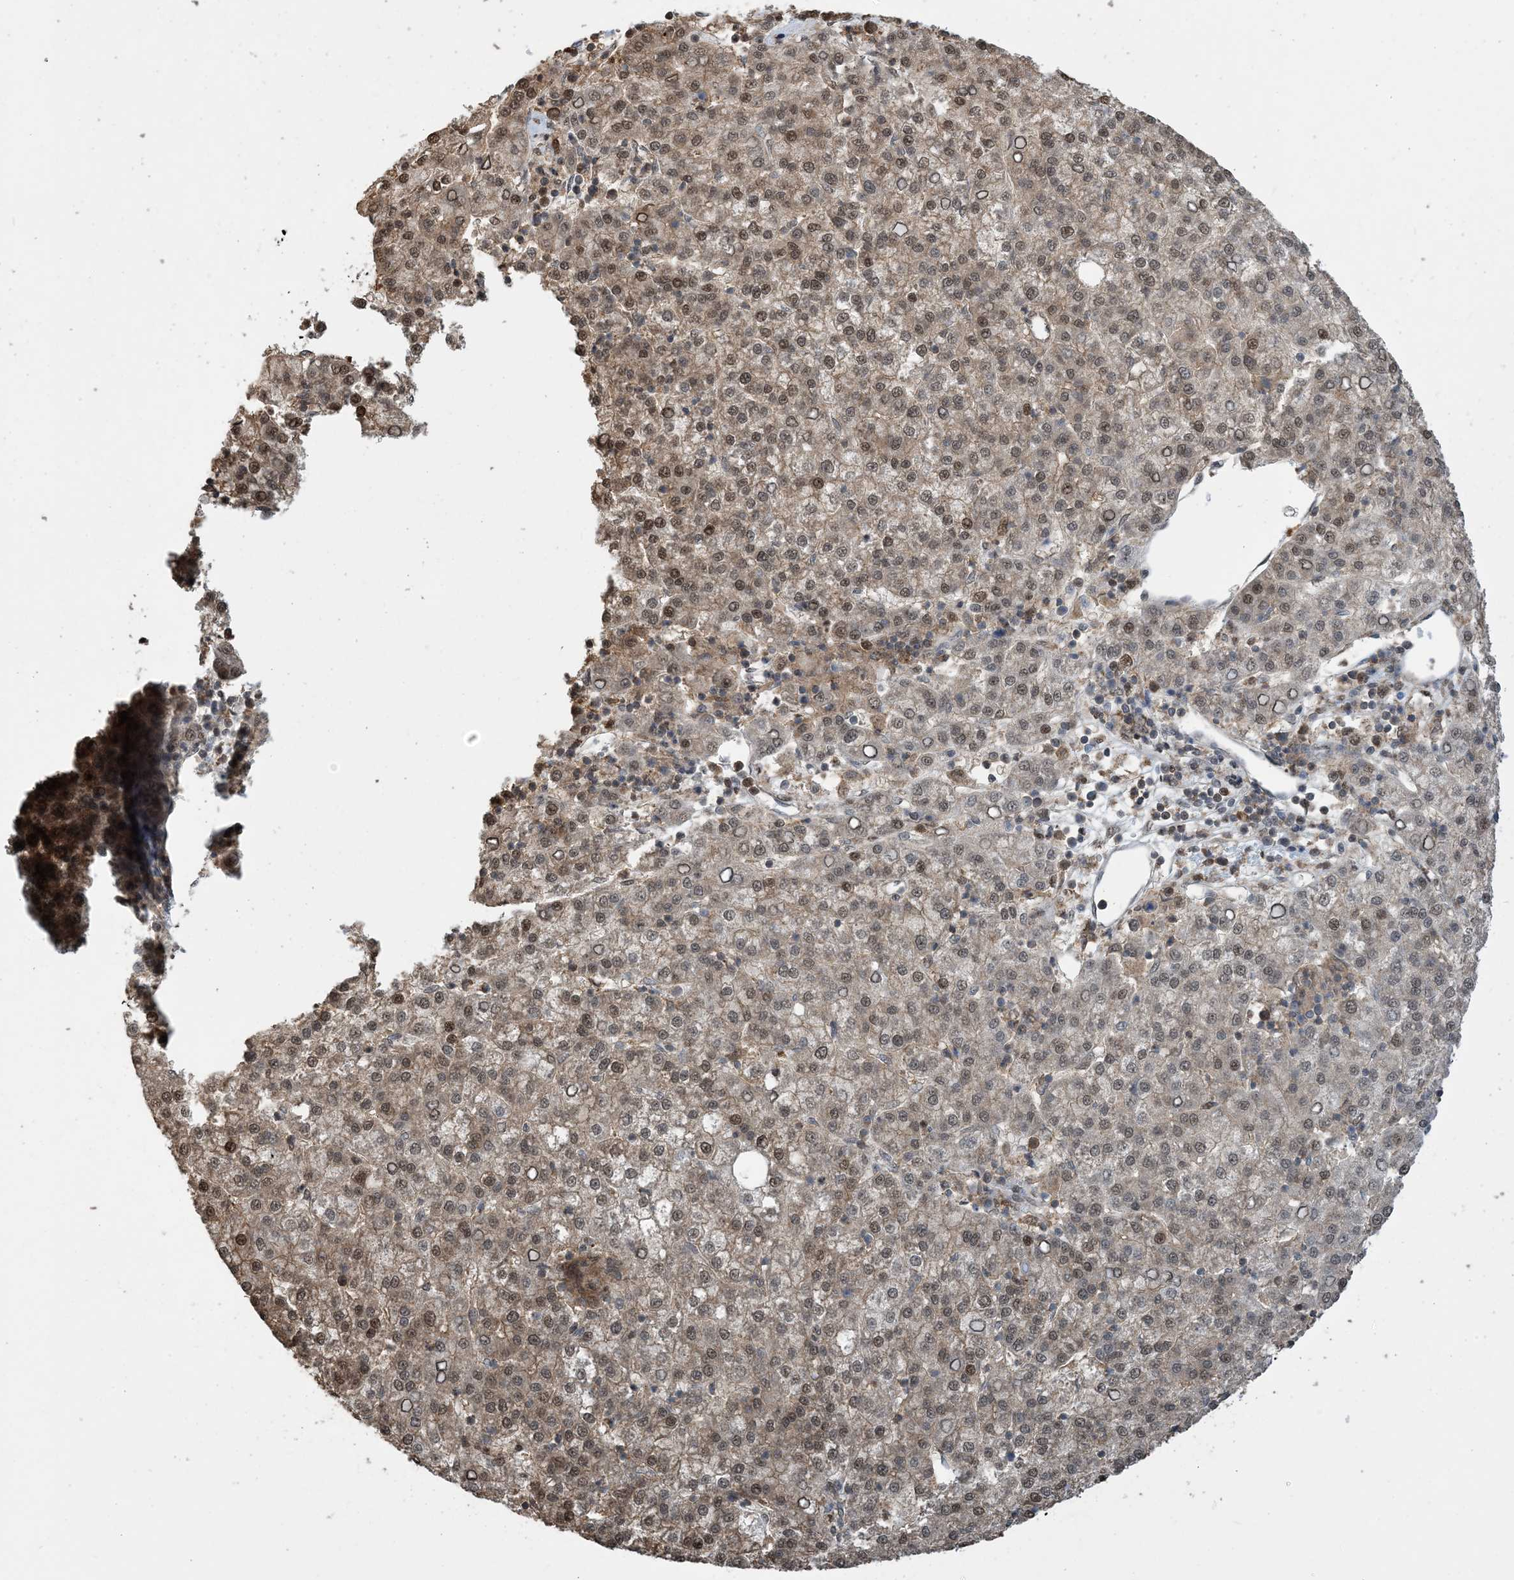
{"staining": {"intensity": "moderate", "quantity": ">75%", "location": "nuclear"}, "tissue": "liver cancer", "cell_type": "Tumor cells", "image_type": "cancer", "snomed": [{"axis": "morphology", "description": "Carcinoma, Hepatocellular, NOS"}, {"axis": "topography", "description": "Liver"}], "caption": "Immunohistochemical staining of liver hepatocellular carcinoma shows moderate nuclear protein expression in approximately >75% of tumor cells.", "gene": "HSPA1A", "patient": {"sex": "female", "age": 58}}